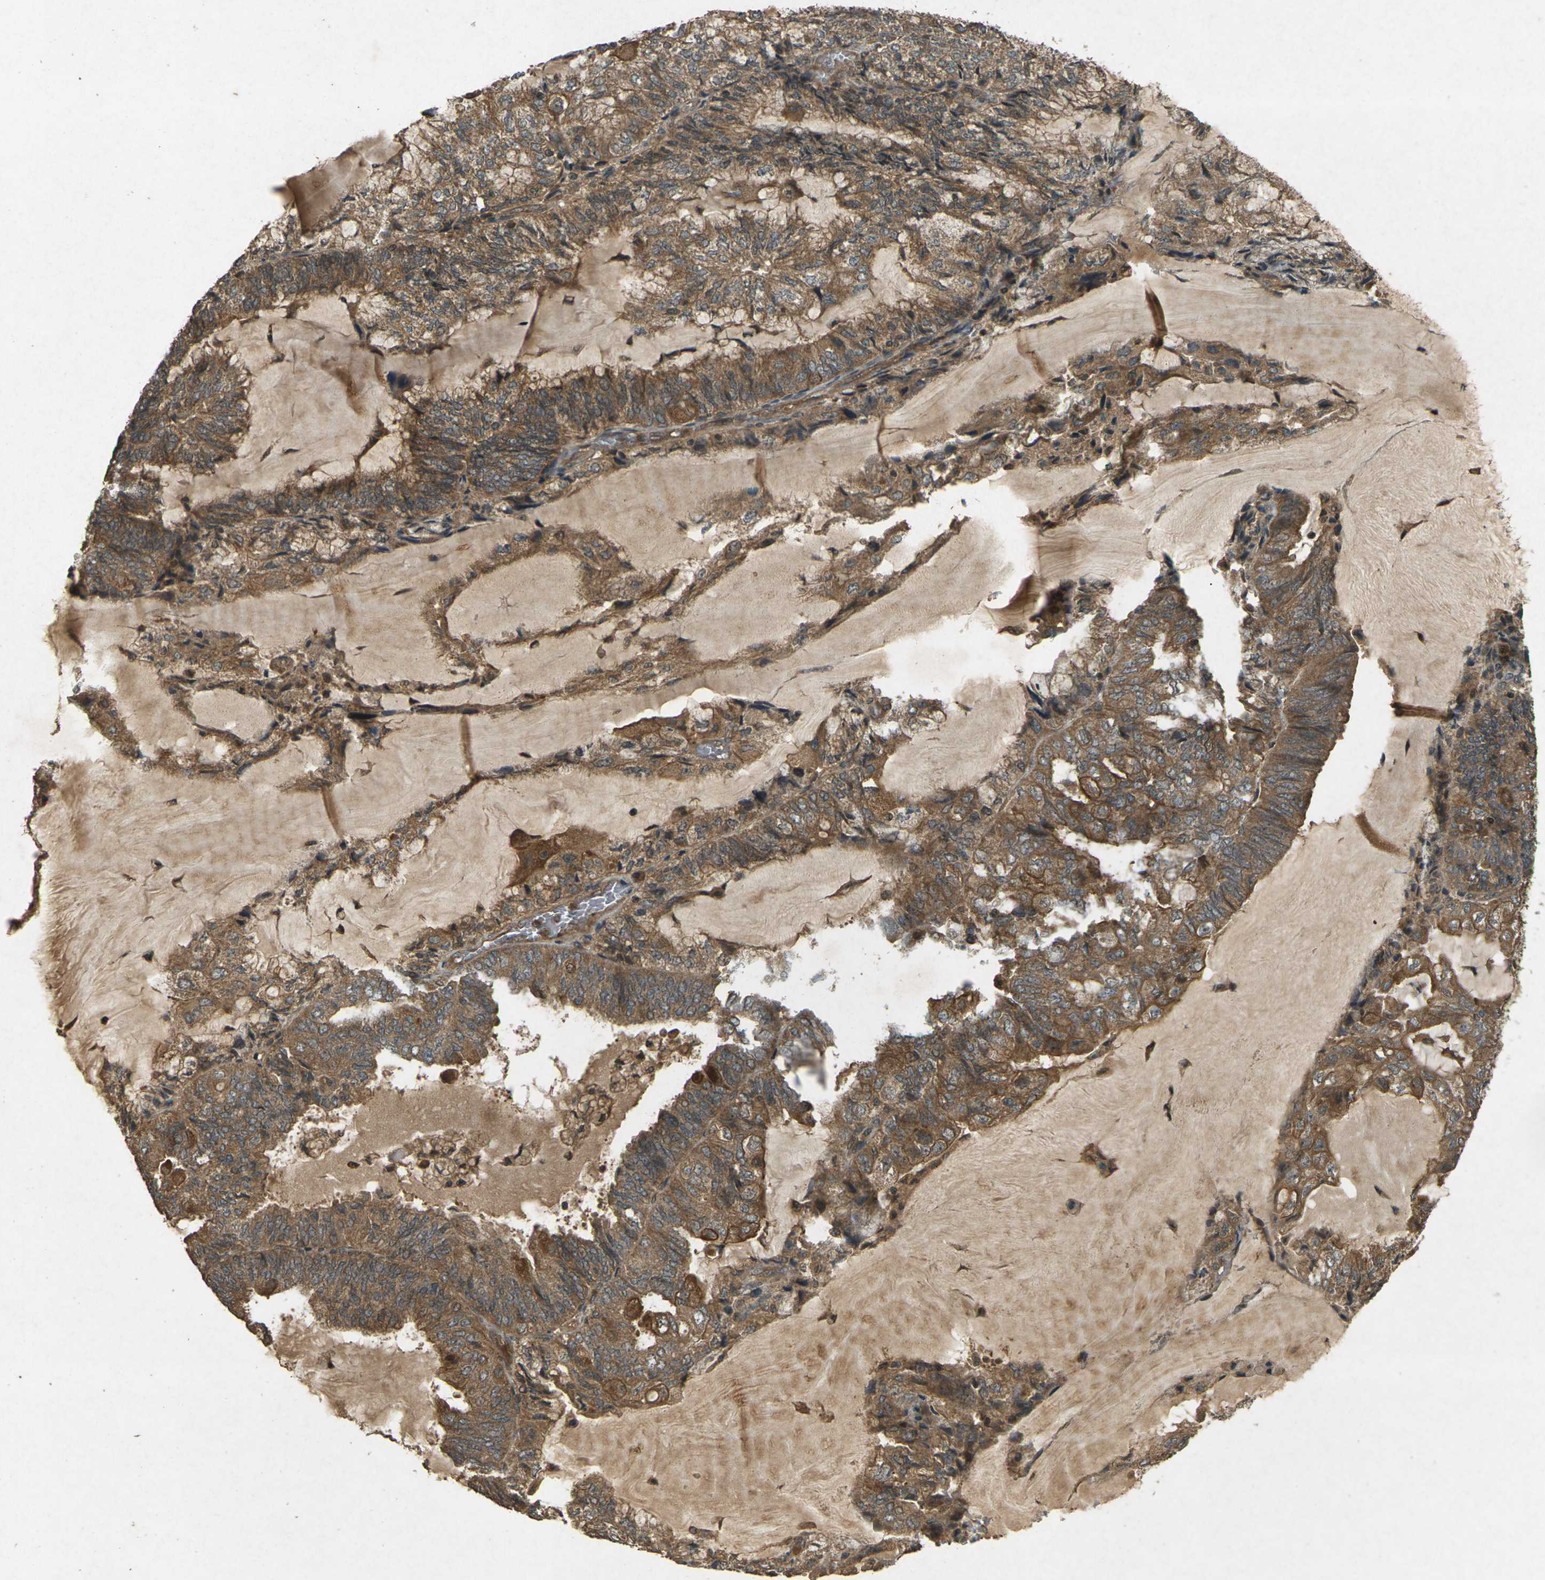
{"staining": {"intensity": "moderate", "quantity": ">75%", "location": "cytoplasmic/membranous"}, "tissue": "endometrial cancer", "cell_type": "Tumor cells", "image_type": "cancer", "snomed": [{"axis": "morphology", "description": "Adenocarcinoma, NOS"}, {"axis": "topography", "description": "Endometrium"}], "caption": "Tumor cells show moderate cytoplasmic/membranous staining in about >75% of cells in endometrial cancer. (Brightfield microscopy of DAB IHC at high magnification).", "gene": "TAP1", "patient": {"sex": "female", "age": 81}}